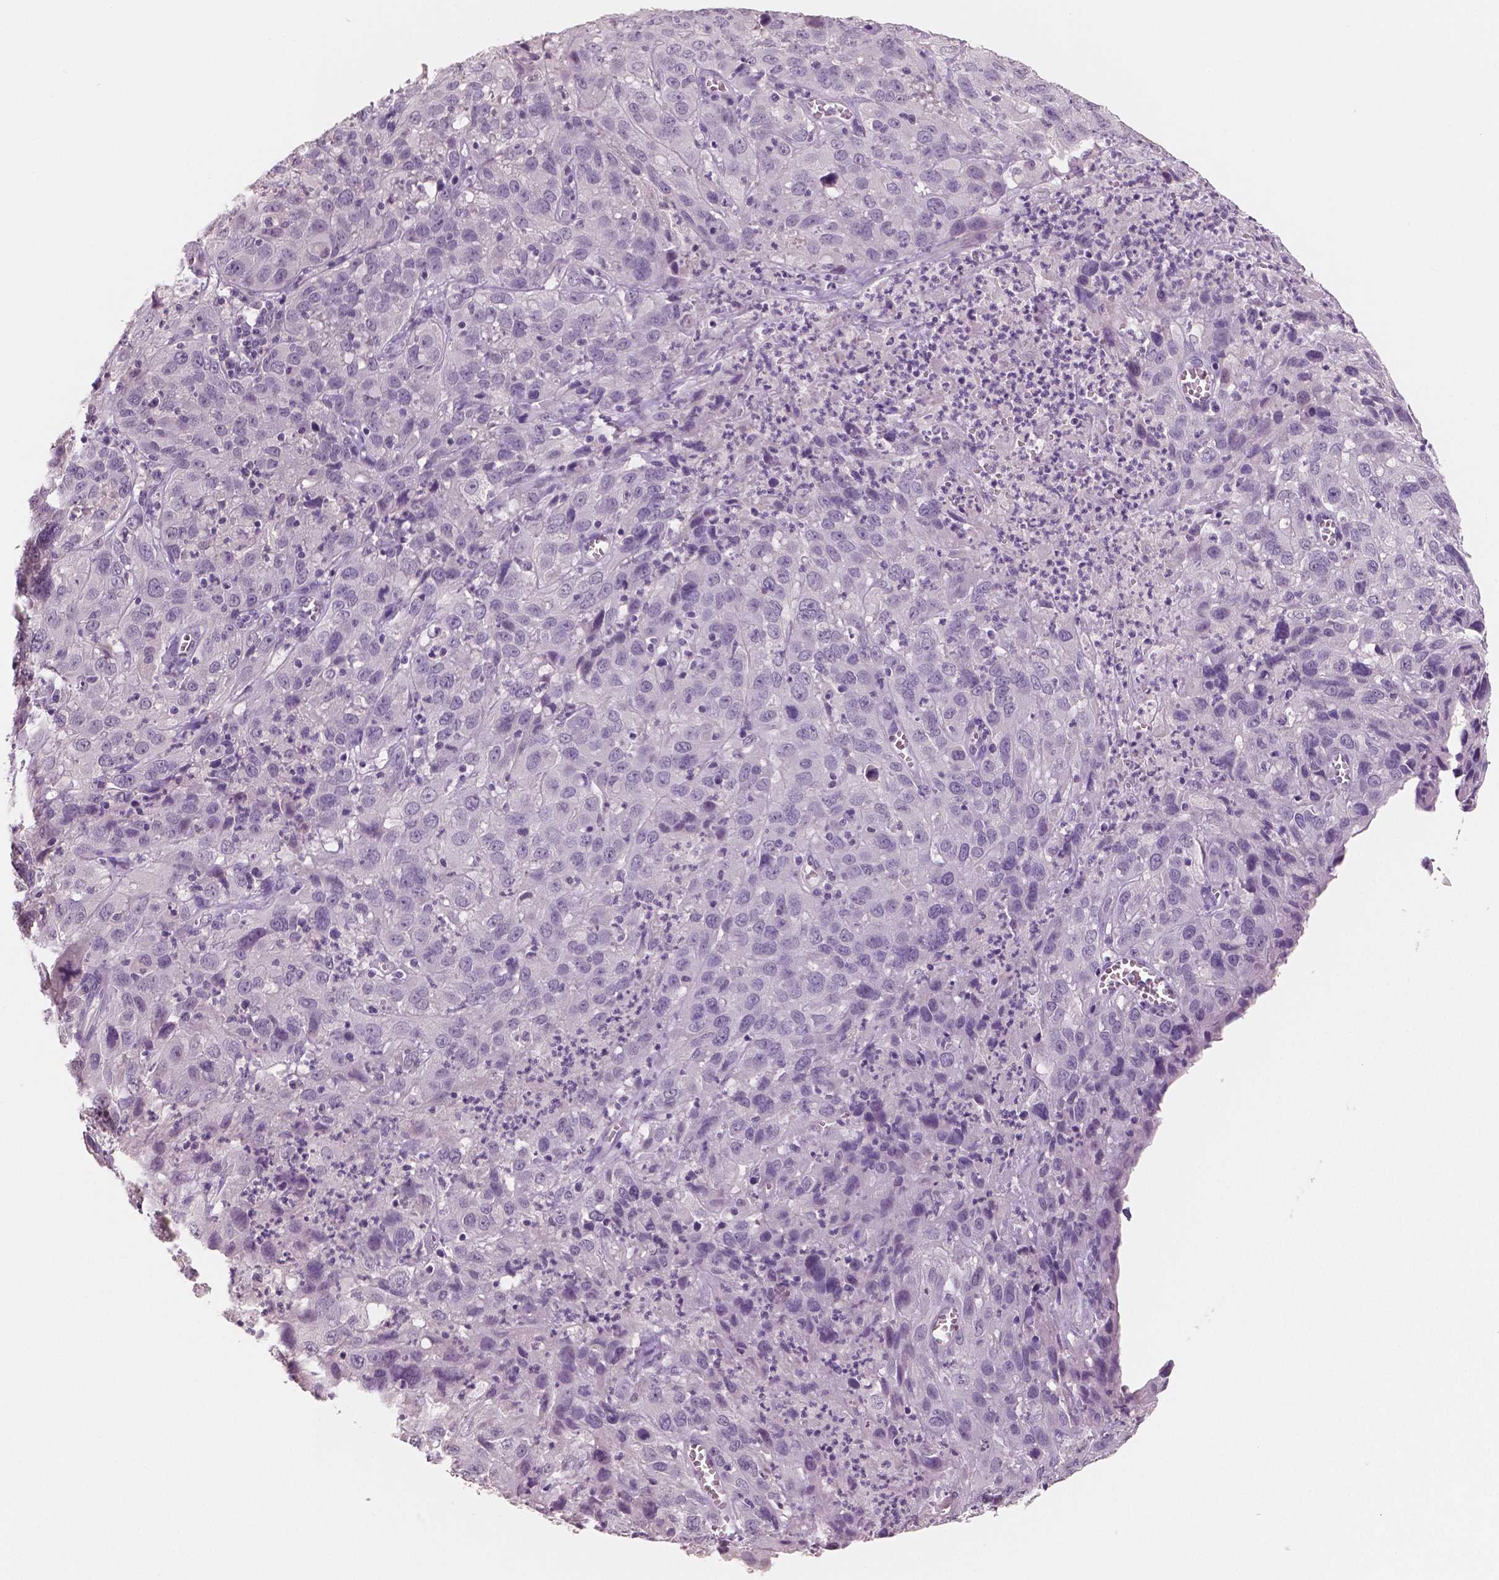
{"staining": {"intensity": "negative", "quantity": "none", "location": "none"}, "tissue": "cervical cancer", "cell_type": "Tumor cells", "image_type": "cancer", "snomed": [{"axis": "morphology", "description": "Squamous cell carcinoma, NOS"}, {"axis": "topography", "description": "Cervix"}], "caption": "Immunohistochemistry (IHC) histopathology image of human squamous cell carcinoma (cervical) stained for a protein (brown), which reveals no expression in tumor cells. Brightfield microscopy of IHC stained with DAB (3,3'-diaminobenzidine) (brown) and hematoxylin (blue), captured at high magnification.", "gene": "NECAB1", "patient": {"sex": "female", "age": 32}}